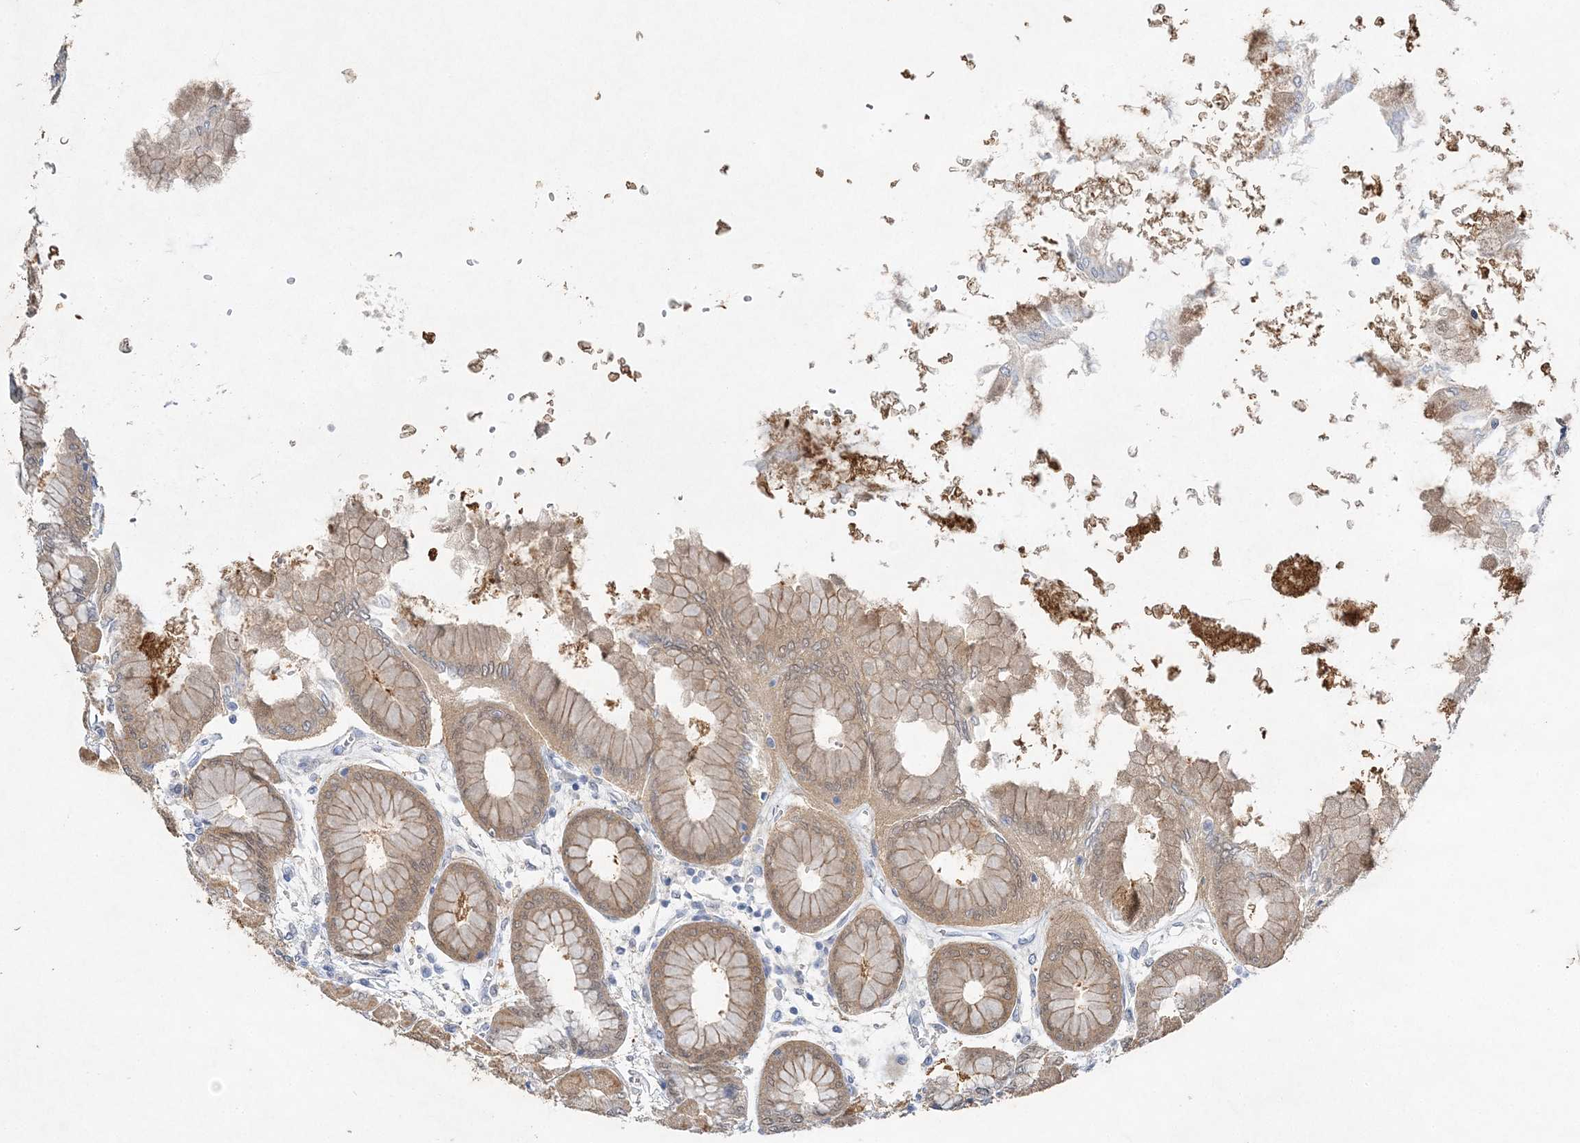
{"staining": {"intensity": "moderate", "quantity": "25%-75%", "location": "cytoplasmic/membranous"}, "tissue": "stomach", "cell_type": "Glandular cells", "image_type": "normal", "snomed": [{"axis": "morphology", "description": "Normal tissue, NOS"}, {"axis": "topography", "description": "Stomach, upper"}], "caption": "This image reveals benign stomach stained with immunohistochemistry to label a protein in brown. The cytoplasmic/membranous of glandular cells show moderate positivity for the protein. Nuclei are counter-stained blue.", "gene": "MAT2B", "patient": {"sex": "female", "age": 56}}